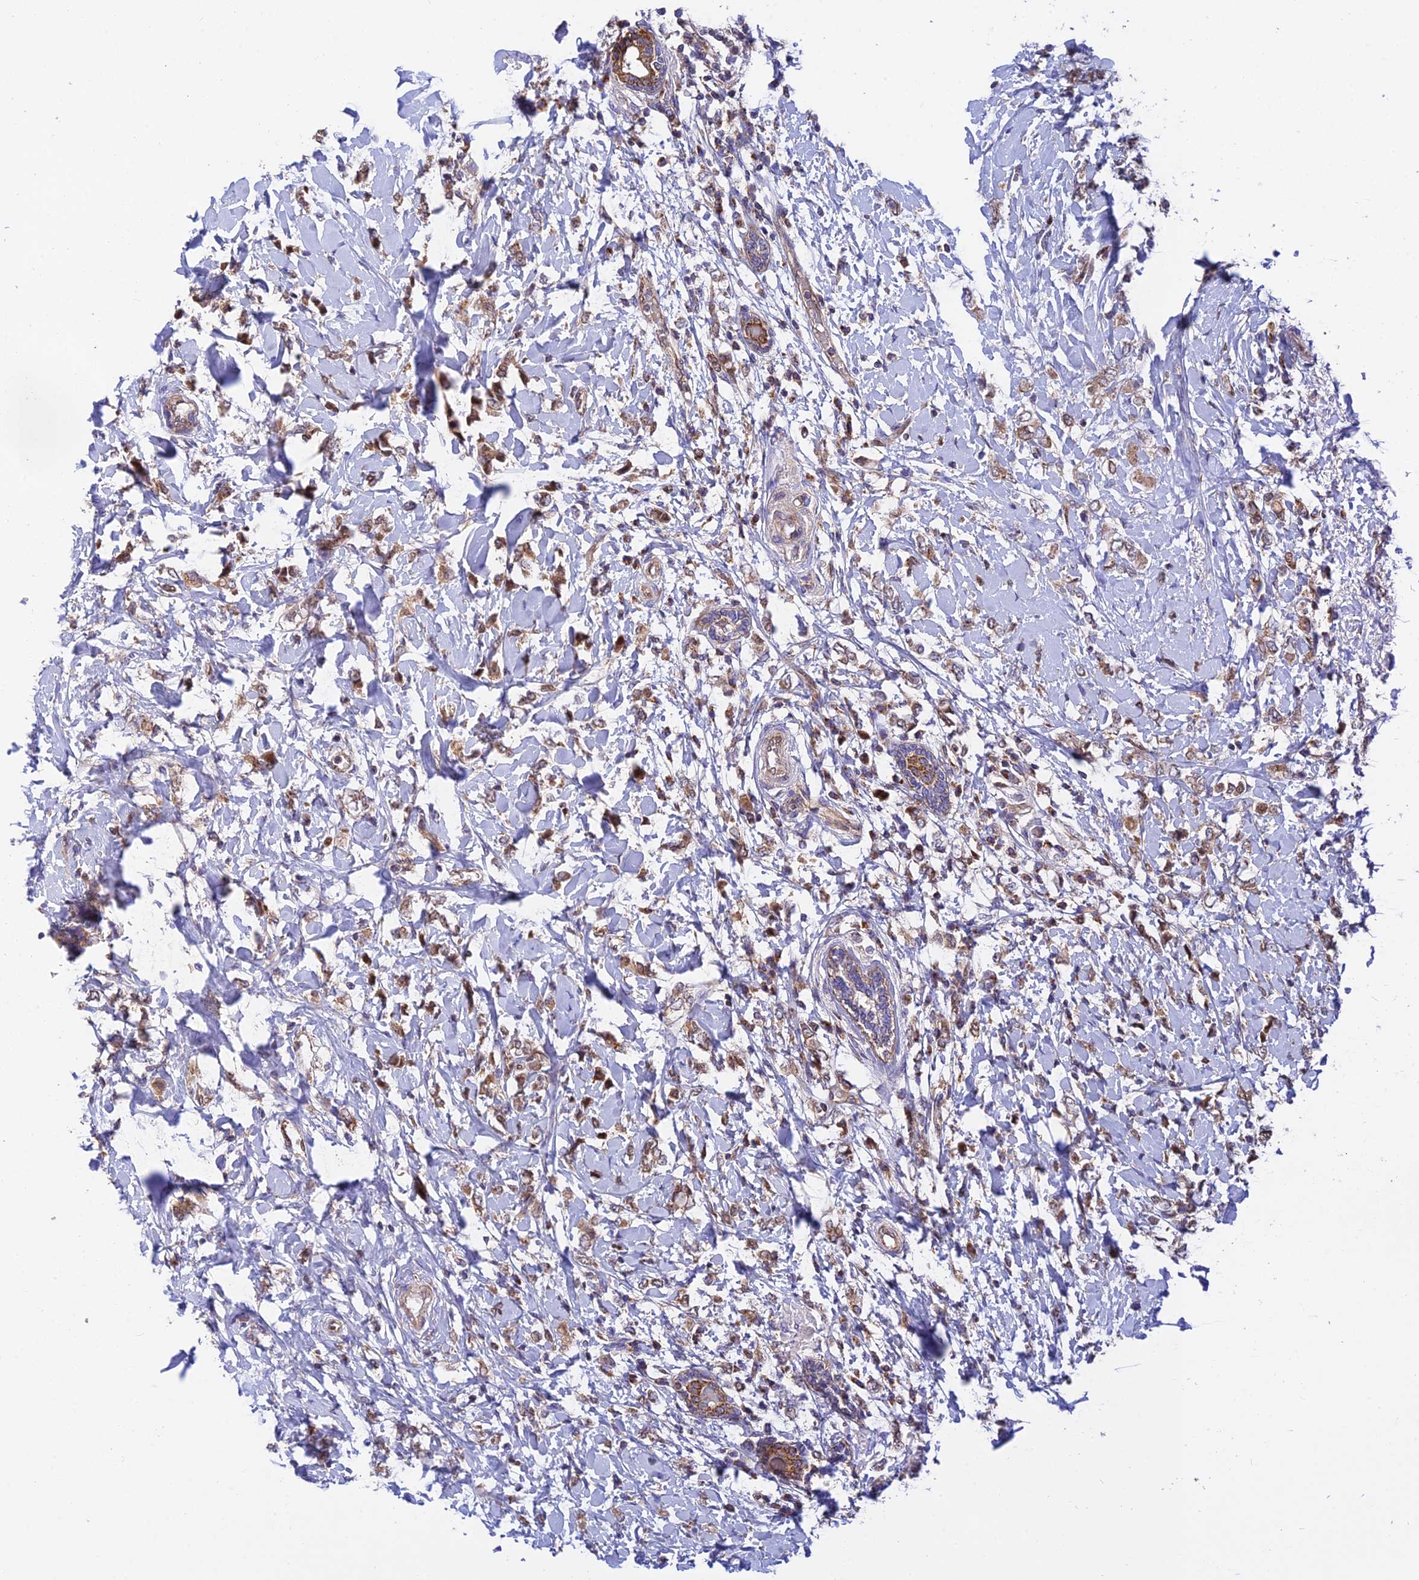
{"staining": {"intensity": "moderate", "quantity": ">75%", "location": "cytoplasmic/membranous"}, "tissue": "breast cancer", "cell_type": "Tumor cells", "image_type": "cancer", "snomed": [{"axis": "morphology", "description": "Normal tissue, NOS"}, {"axis": "morphology", "description": "Lobular carcinoma"}, {"axis": "topography", "description": "Breast"}], "caption": "IHC image of neoplastic tissue: breast cancer (lobular carcinoma) stained using immunohistochemistry shows medium levels of moderate protein expression localized specifically in the cytoplasmic/membranous of tumor cells, appearing as a cytoplasmic/membranous brown color.", "gene": "PODNL1", "patient": {"sex": "female", "age": 47}}